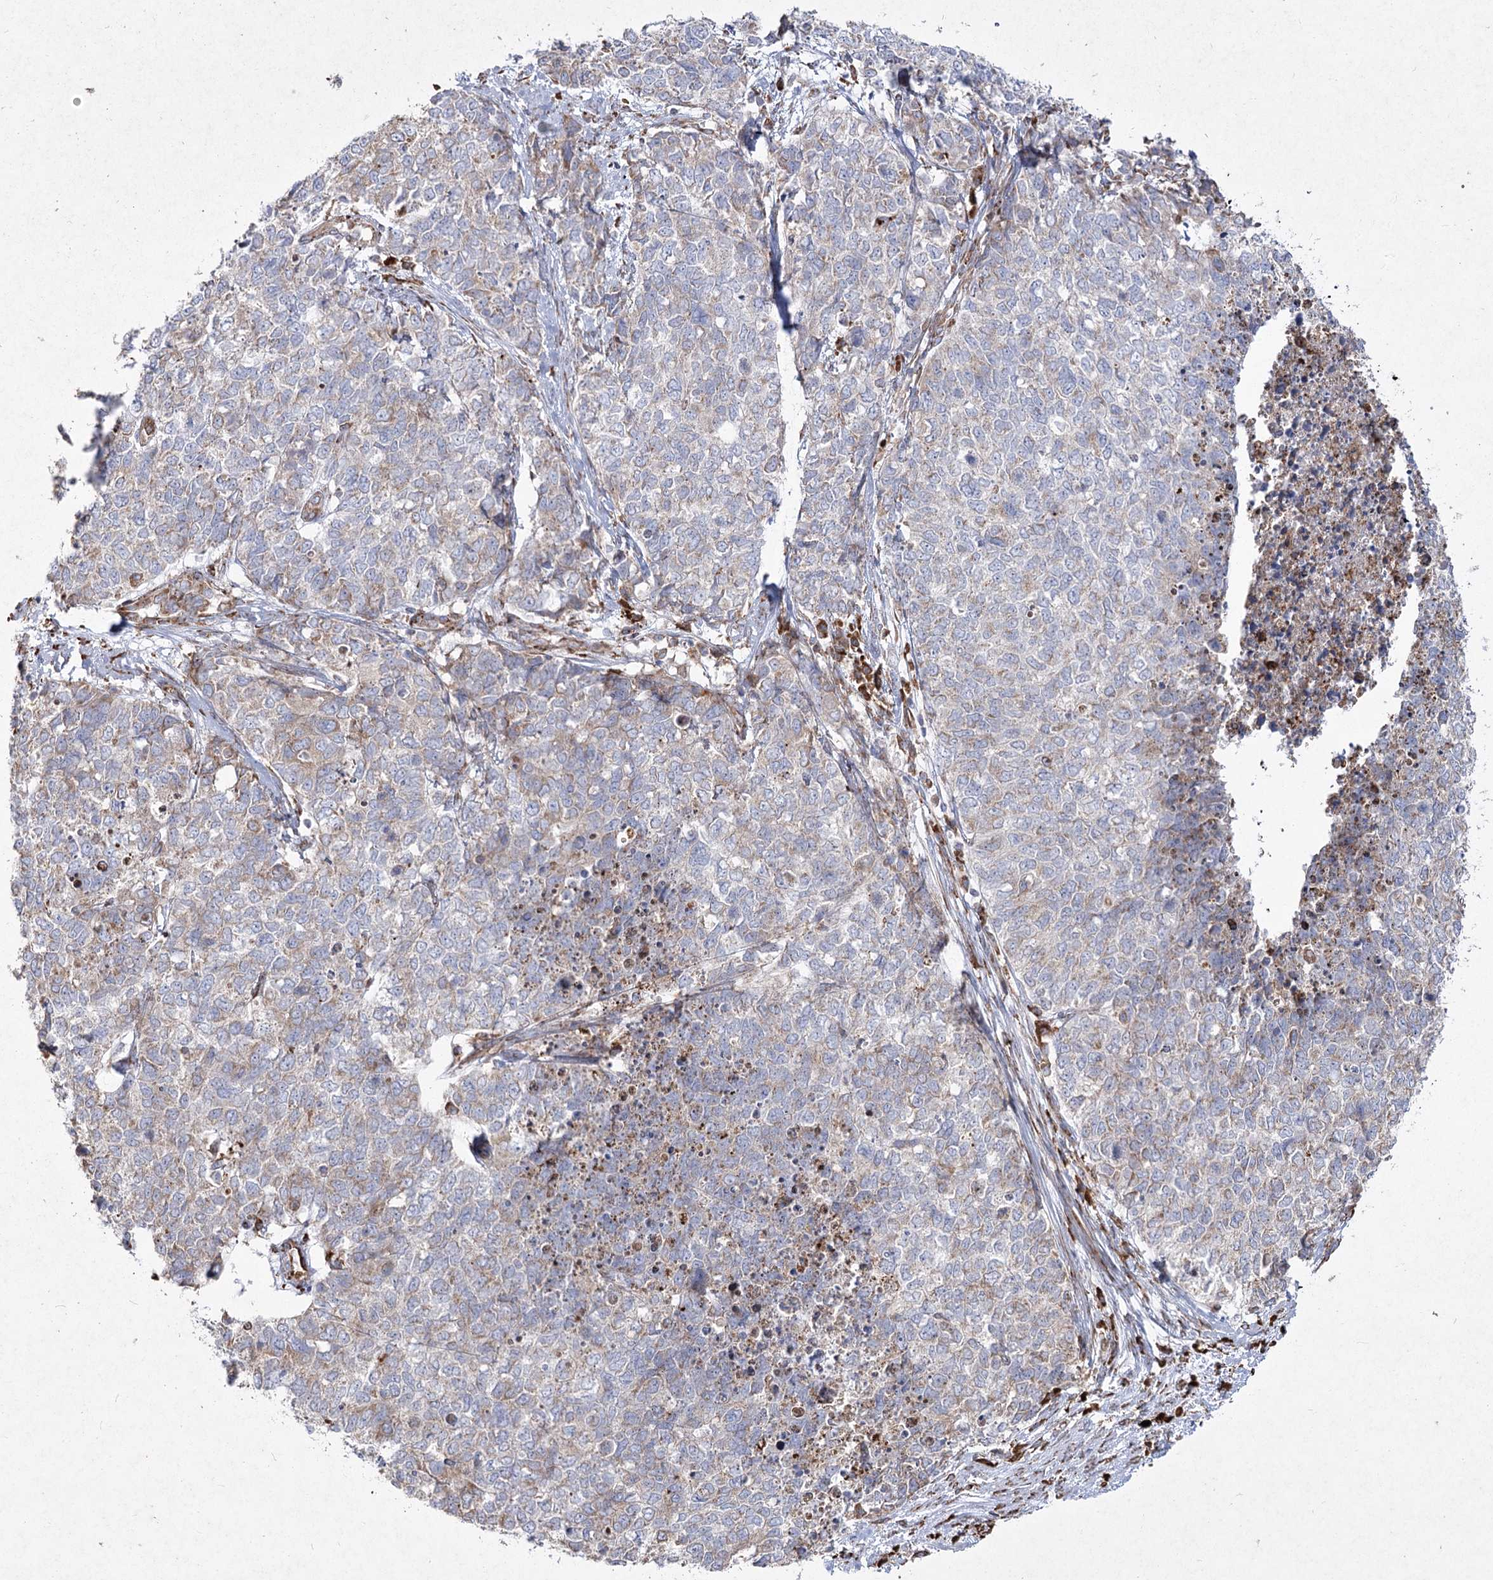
{"staining": {"intensity": "weak", "quantity": "<25%", "location": "cytoplasmic/membranous"}, "tissue": "cervical cancer", "cell_type": "Tumor cells", "image_type": "cancer", "snomed": [{"axis": "morphology", "description": "Squamous cell carcinoma, NOS"}, {"axis": "topography", "description": "Cervix"}], "caption": "Tumor cells show no significant expression in cervical cancer (squamous cell carcinoma).", "gene": "NHLRC2", "patient": {"sex": "female", "age": 63}}